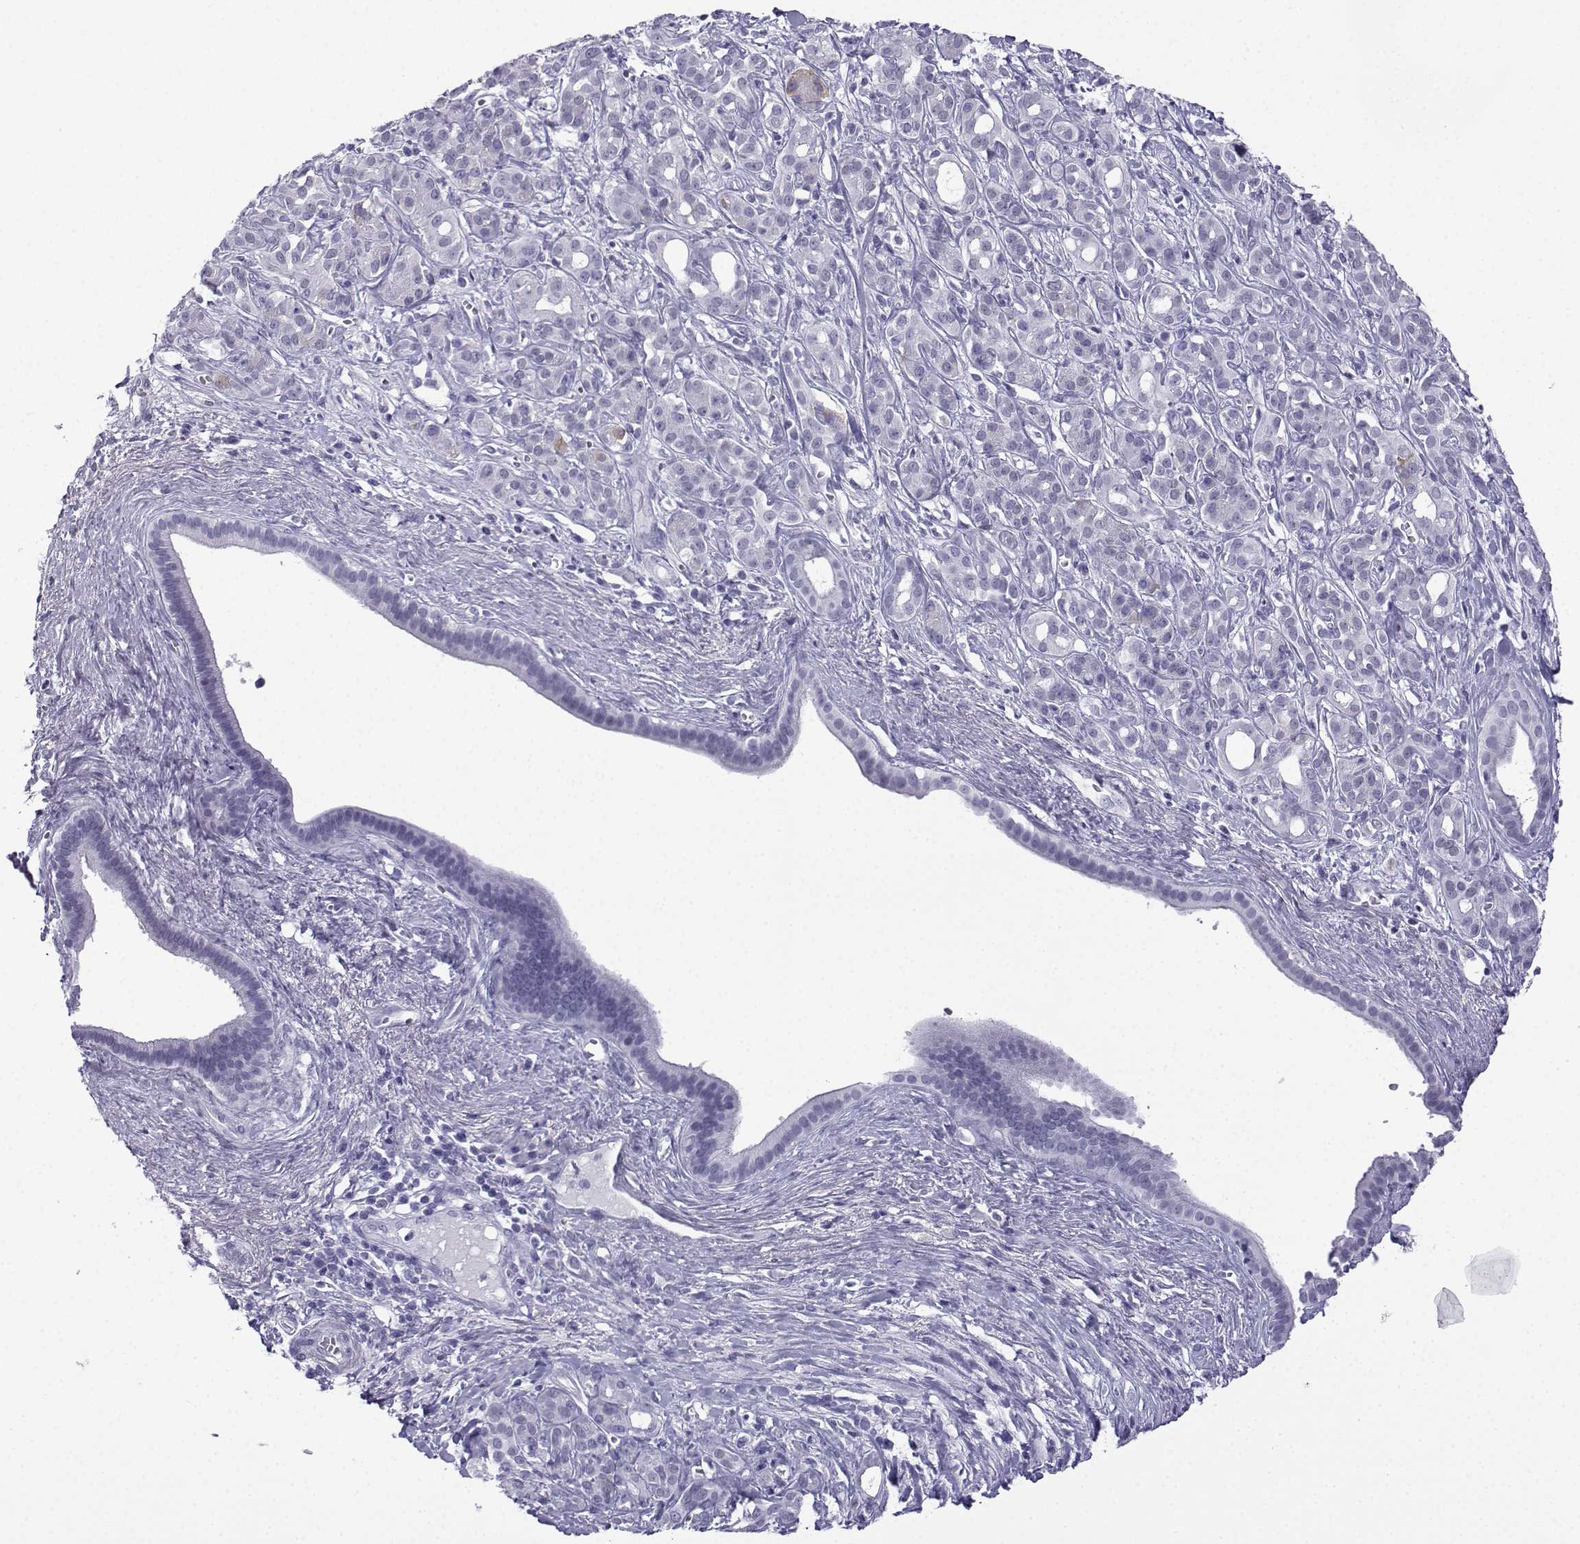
{"staining": {"intensity": "negative", "quantity": "none", "location": "none"}, "tissue": "pancreatic cancer", "cell_type": "Tumor cells", "image_type": "cancer", "snomed": [{"axis": "morphology", "description": "Adenocarcinoma, NOS"}, {"axis": "topography", "description": "Pancreas"}], "caption": "DAB (3,3'-diaminobenzidine) immunohistochemical staining of human pancreatic cancer exhibits no significant positivity in tumor cells.", "gene": "MRGBP", "patient": {"sex": "male", "age": 61}}